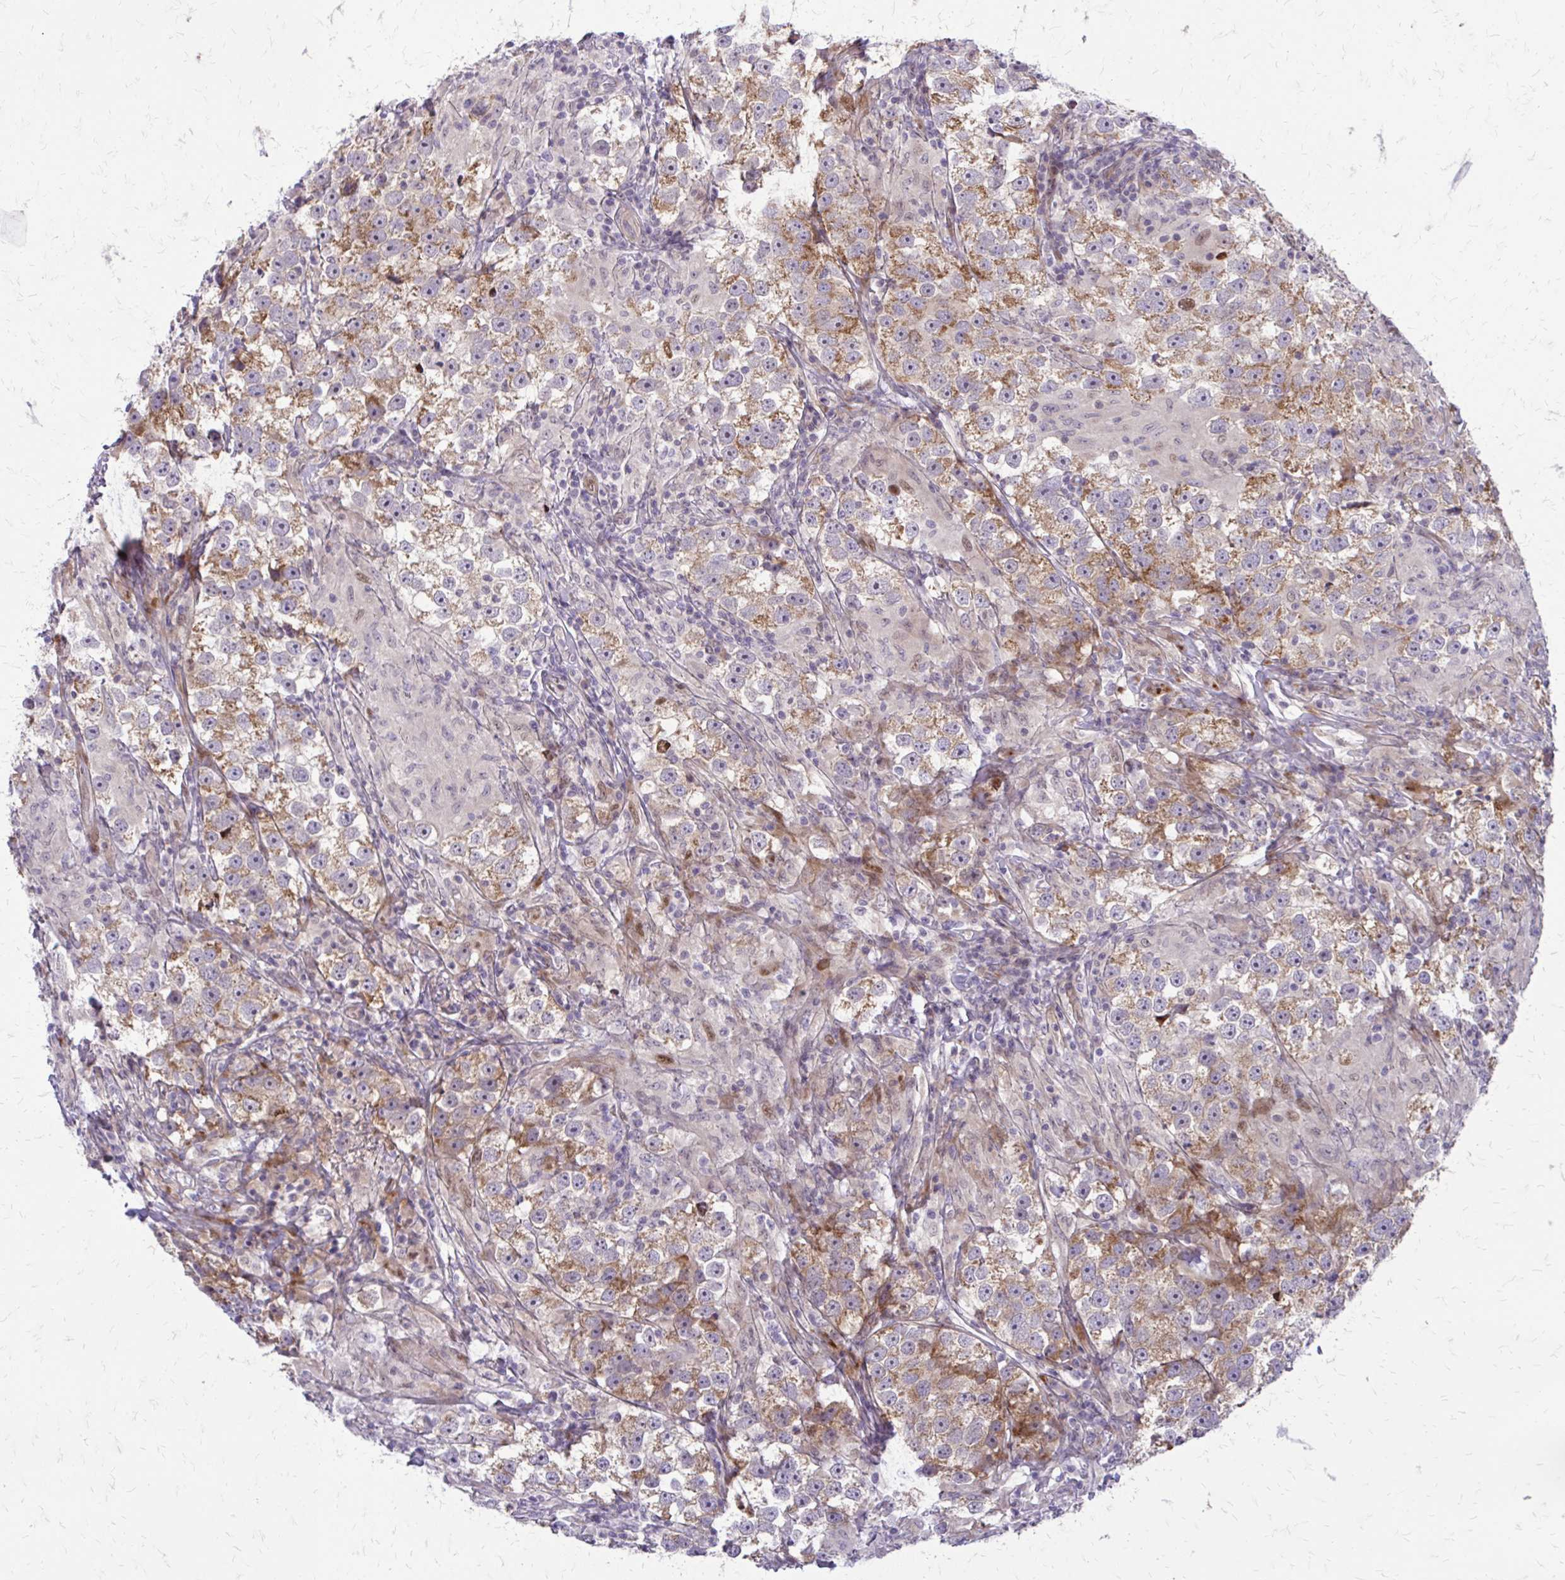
{"staining": {"intensity": "moderate", "quantity": ">75%", "location": "cytoplasmic/membranous"}, "tissue": "testis cancer", "cell_type": "Tumor cells", "image_type": "cancer", "snomed": [{"axis": "morphology", "description": "Seminoma, NOS"}, {"axis": "topography", "description": "Testis"}], "caption": "A histopathology image of human testis cancer (seminoma) stained for a protein exhibits moderate cytoplasmic/membranous brown staining in tumor cells.", "gene": "PPDPFL", "patient": {"sex": "male", "age": 46}}